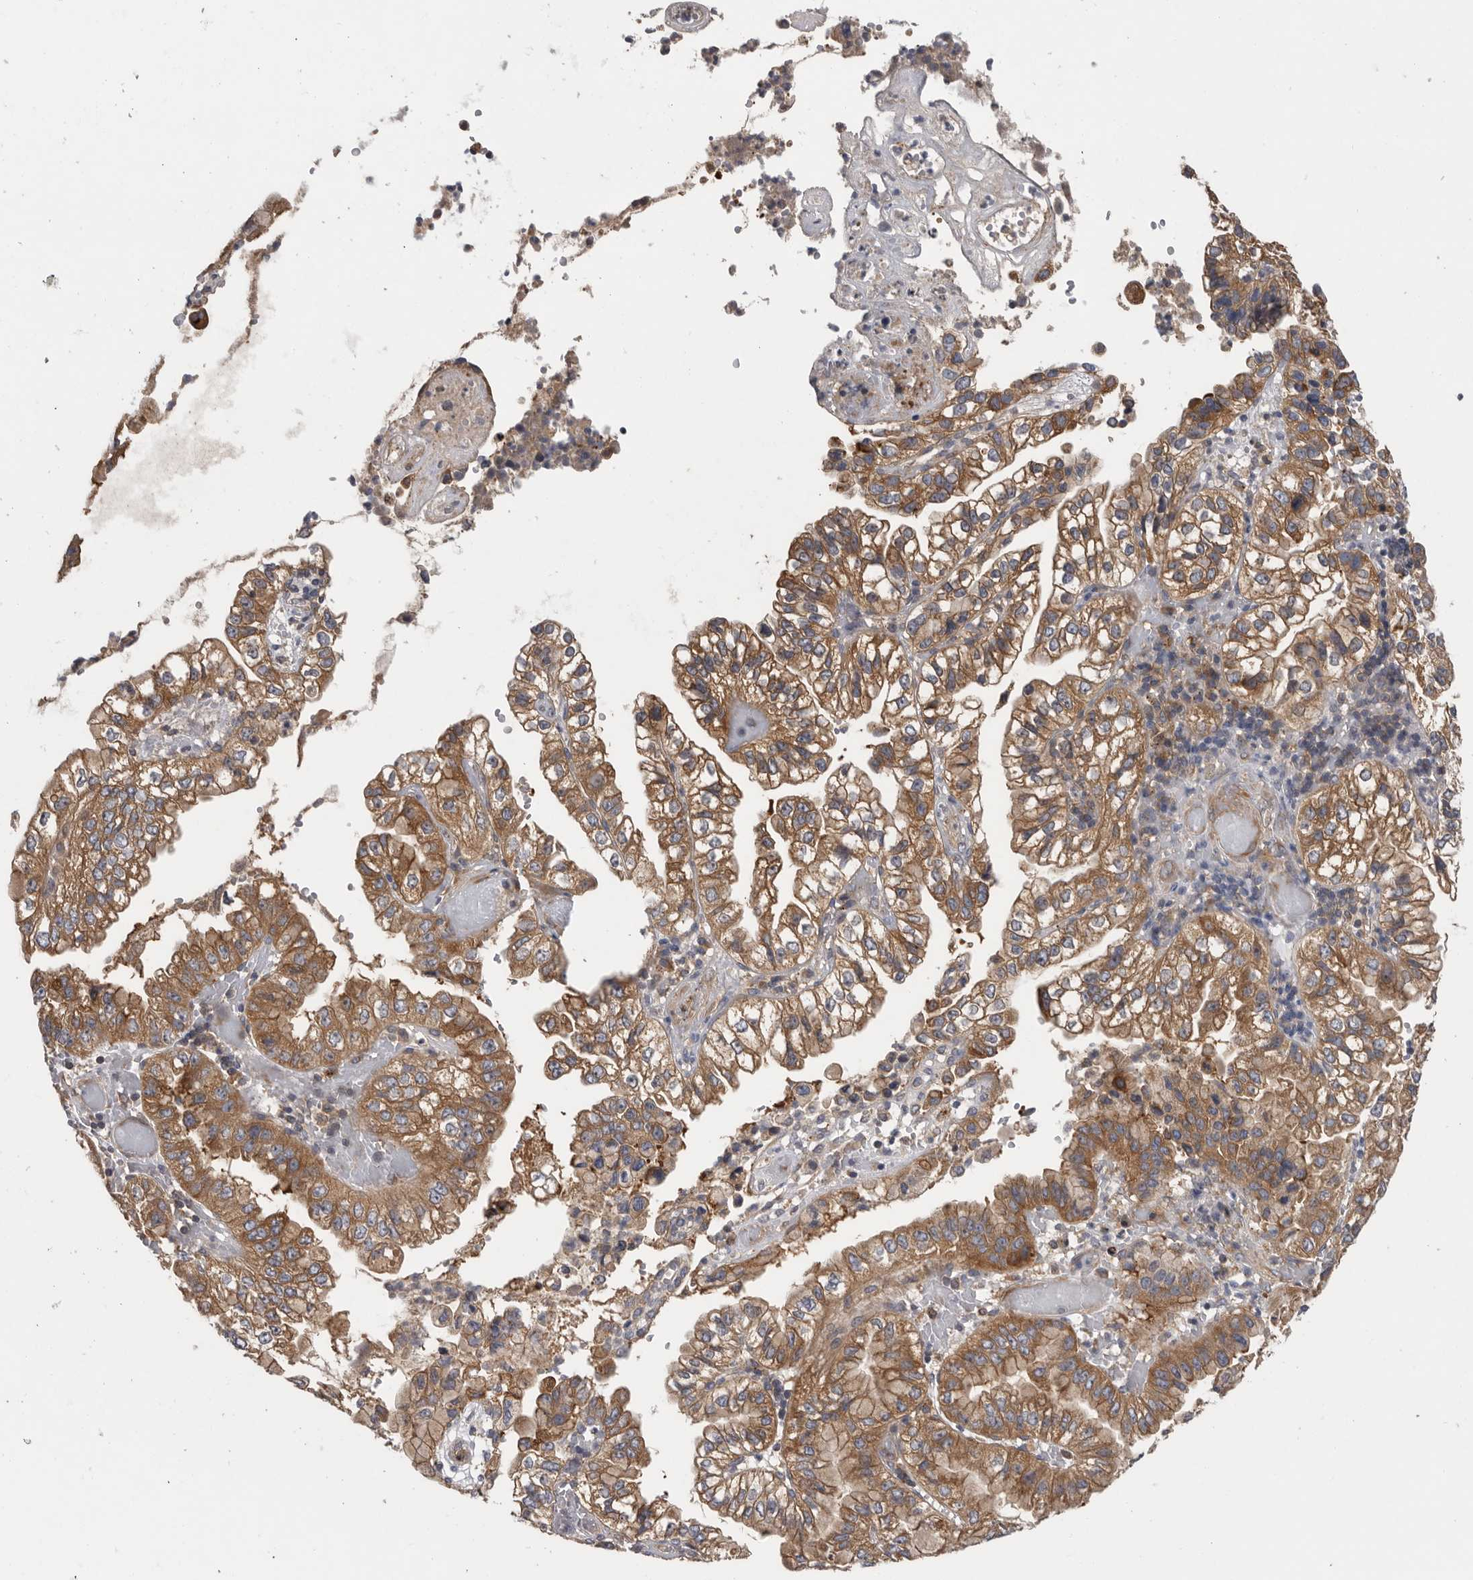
{"staining": {"intensity": "moderate", "quantity": ">75%", "location": "cytoplasmic/membranous"}, "tissue": "liver cancer", "cell_type": "Tumor cells", "image_type": "cancer", "snomed": [{"axis": "morphology", "description": "Cholangiocarcinoma"}, {"axis": "topography", "description": "Liver"}], "caption": "Protein analysis of liver cholangiocarcinoma tissue displays moderate cytoplasmic/membranous positivity in approximately >75% of tumor cells.", "gene": "C1orf109", "patient": {"sex": "female", "age": 79}}